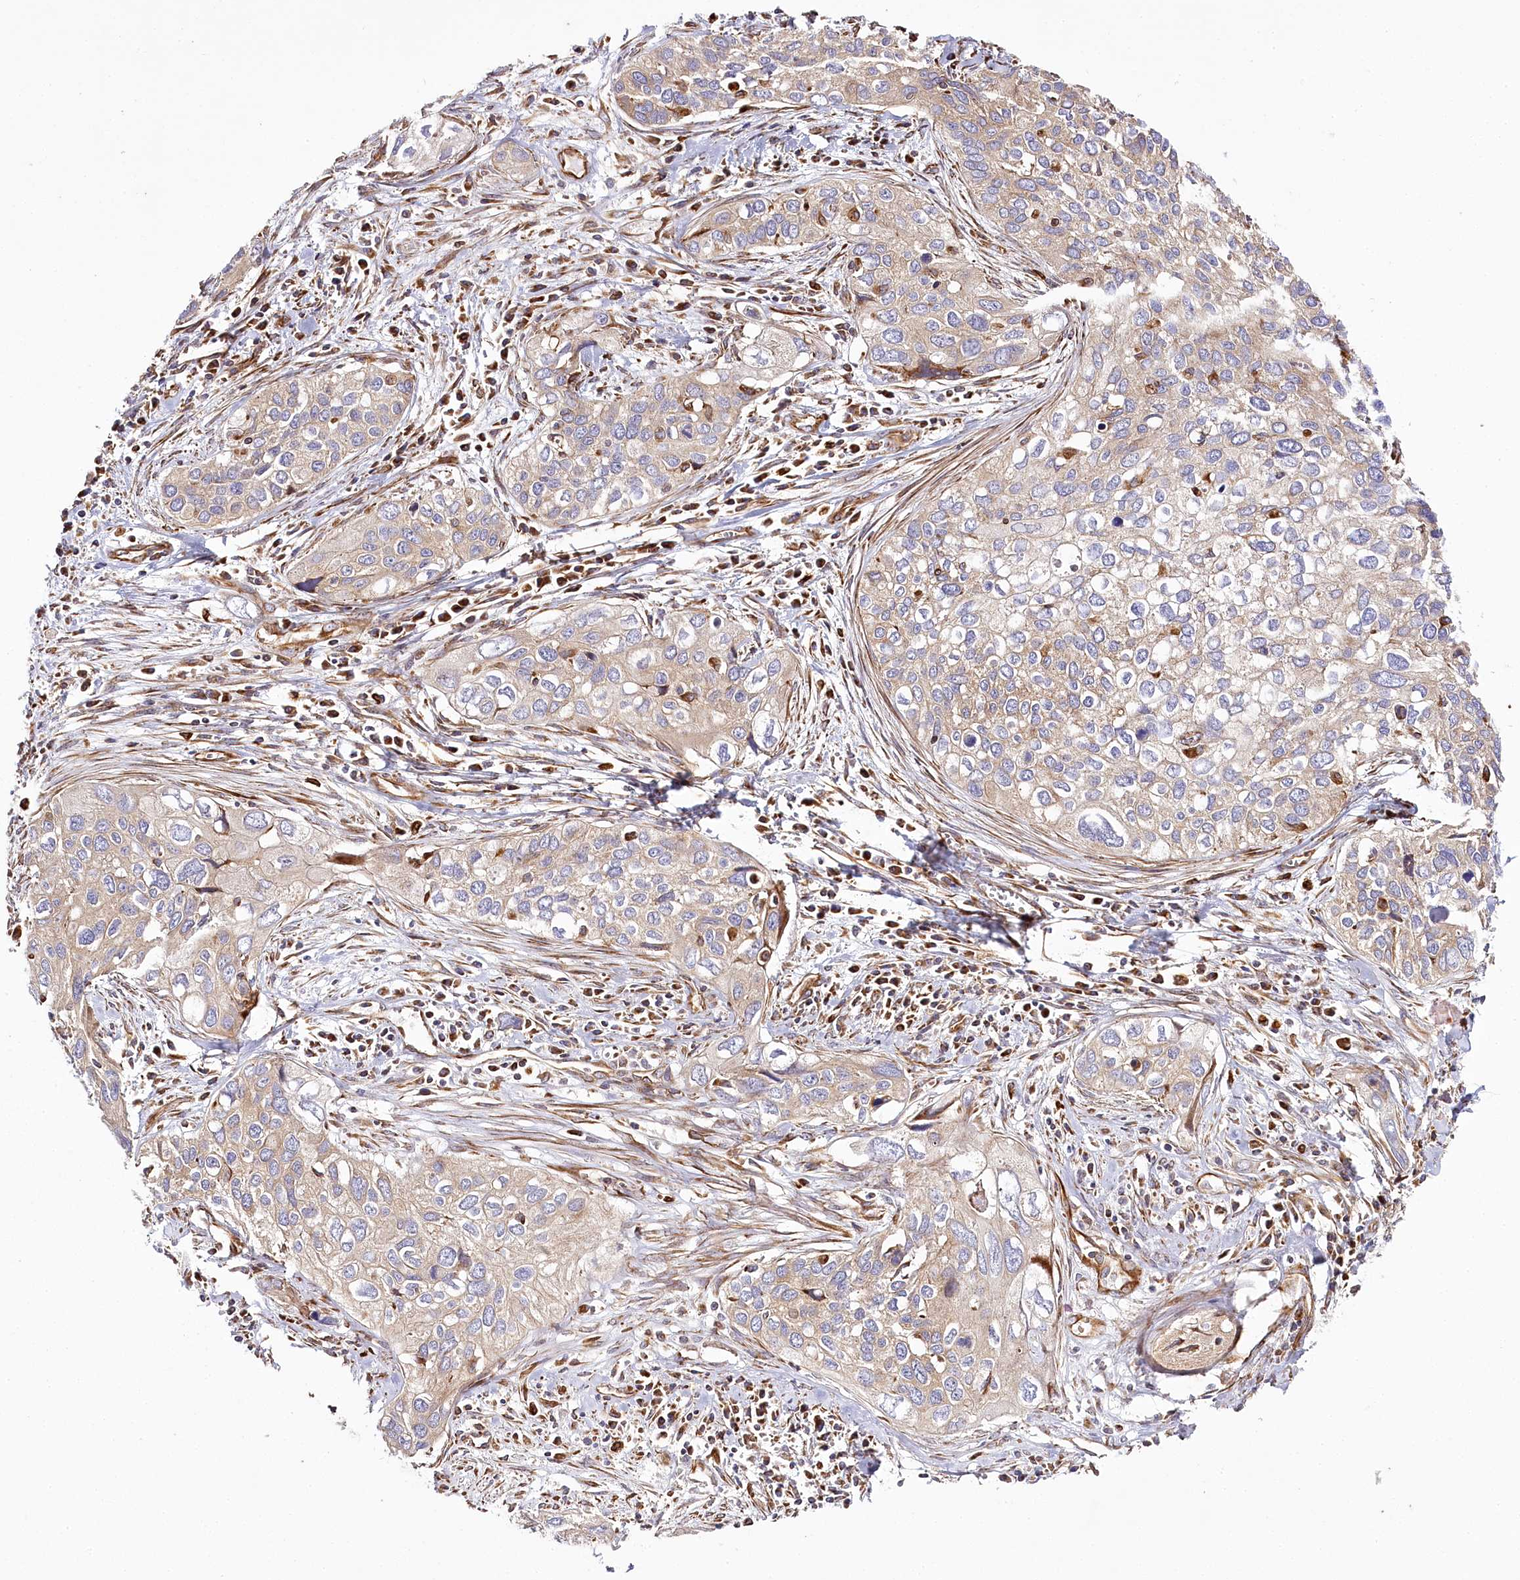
{"staining": {"intensity": "weak", "quantity": ">75%", "location": "cytoplasmic/membranous"}, "tissue": "cervical cancer", "cell_type": "Tumor cells", "image_type": "cancer", "snomed": [{"axis": "morphology", "description": "Squamous cell carcinoma, NOS"}, {"axis": "topography", "description": "Cervix"}], "caption": "Protein positivity by immunohistochemistry shows weak cytoplasmic/membranous positivity in approximately >75% of tumor cells in cervical cancer. (brown staining indicates protein expression, while blue staining denotes nuclei).", "gene": "THUMPD3", "patient": {"sex": "female", "age": 55}}